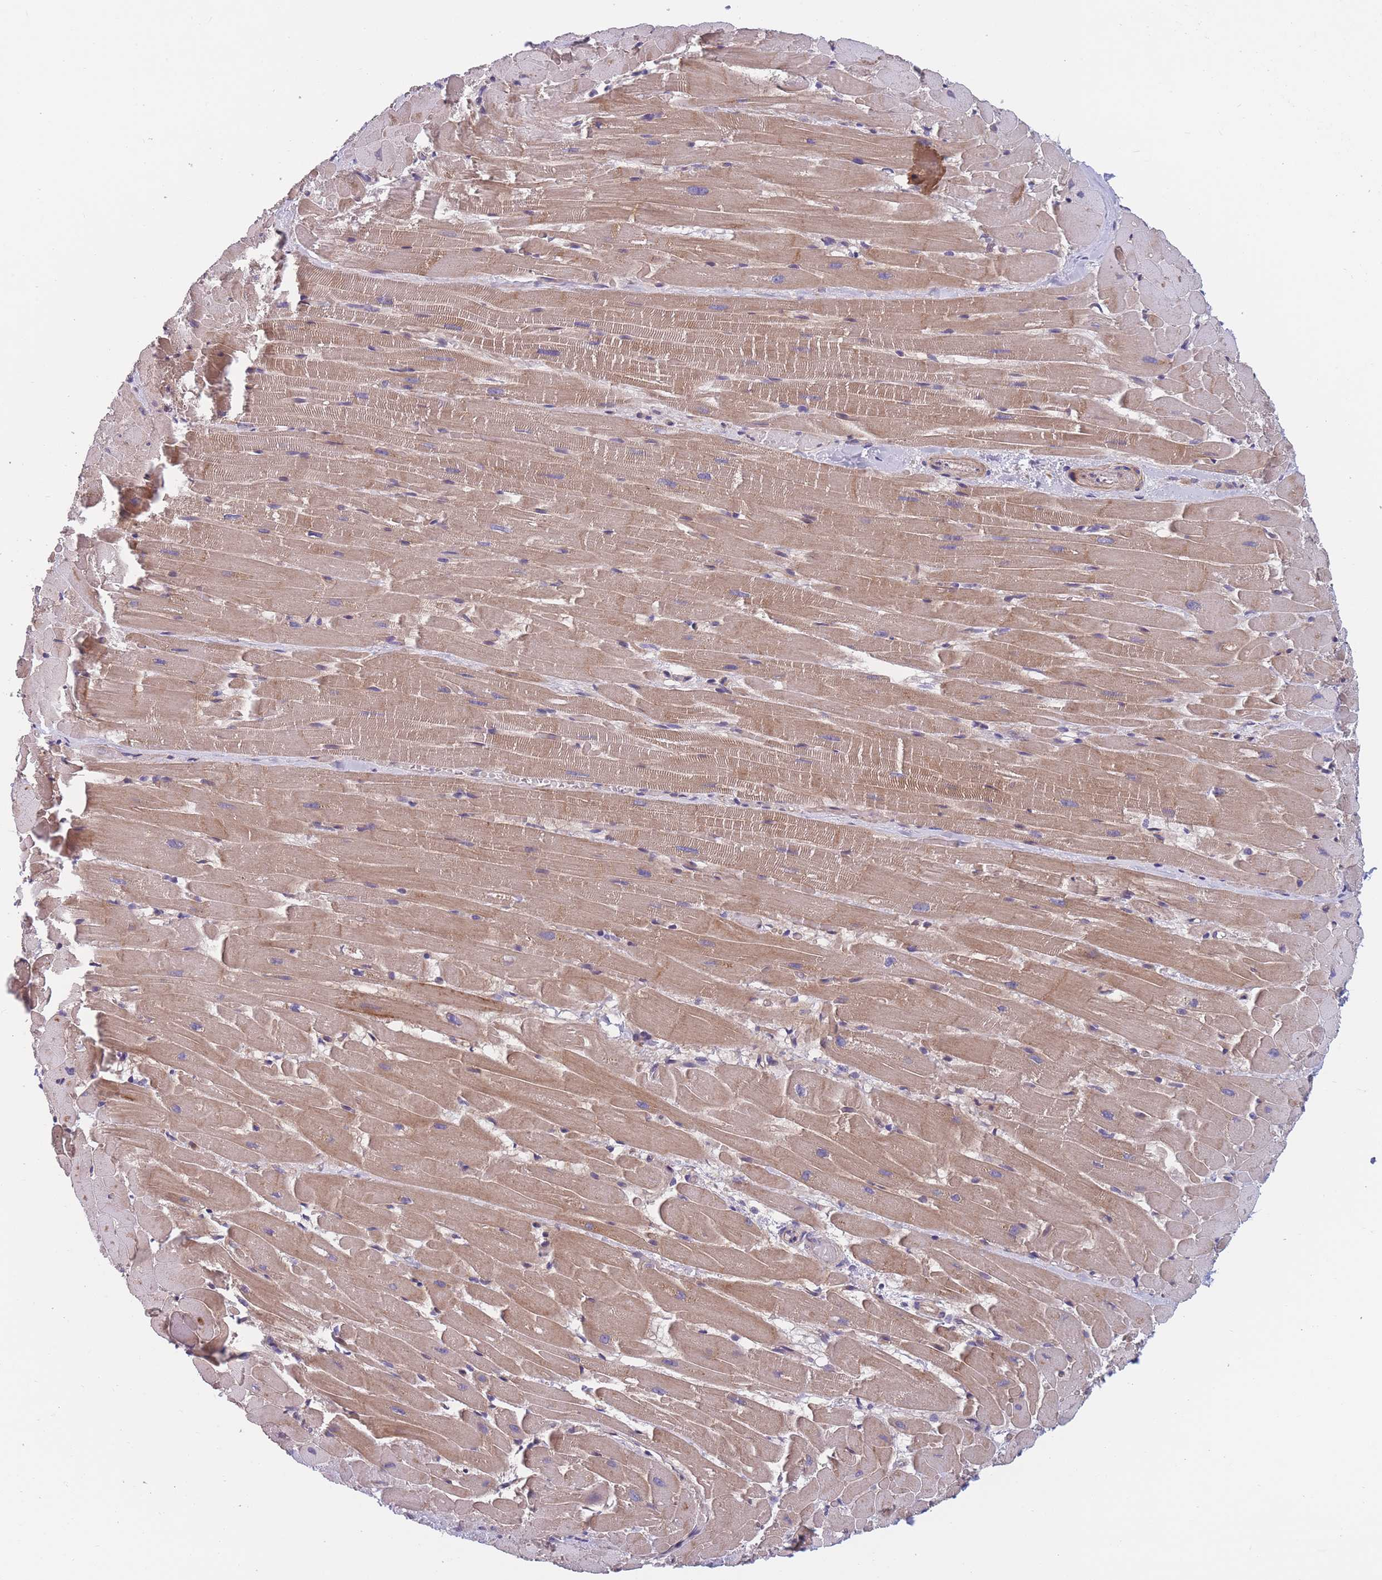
{"staining": {"intensity": "moderate", "quantity": "25%-75%", "location": "cytoplasmic/membranous"}, "tissue": "heart muscle", "cell_type": "Cardiomyocytes", "image_type": "normal", "snomed": [{"axis": "morphology", "description": "Normal tissue, NOS"}, {"axis": "topography", "description": "Heart"}], "caption": "Protein analysis of normal heart muscle shows moderate cytoplasmic/membranous expression in approximately 25%-75% of cardiomyocytes.", "gene": "FAM83F", "patient": {"sex": "male", "age": 37}}